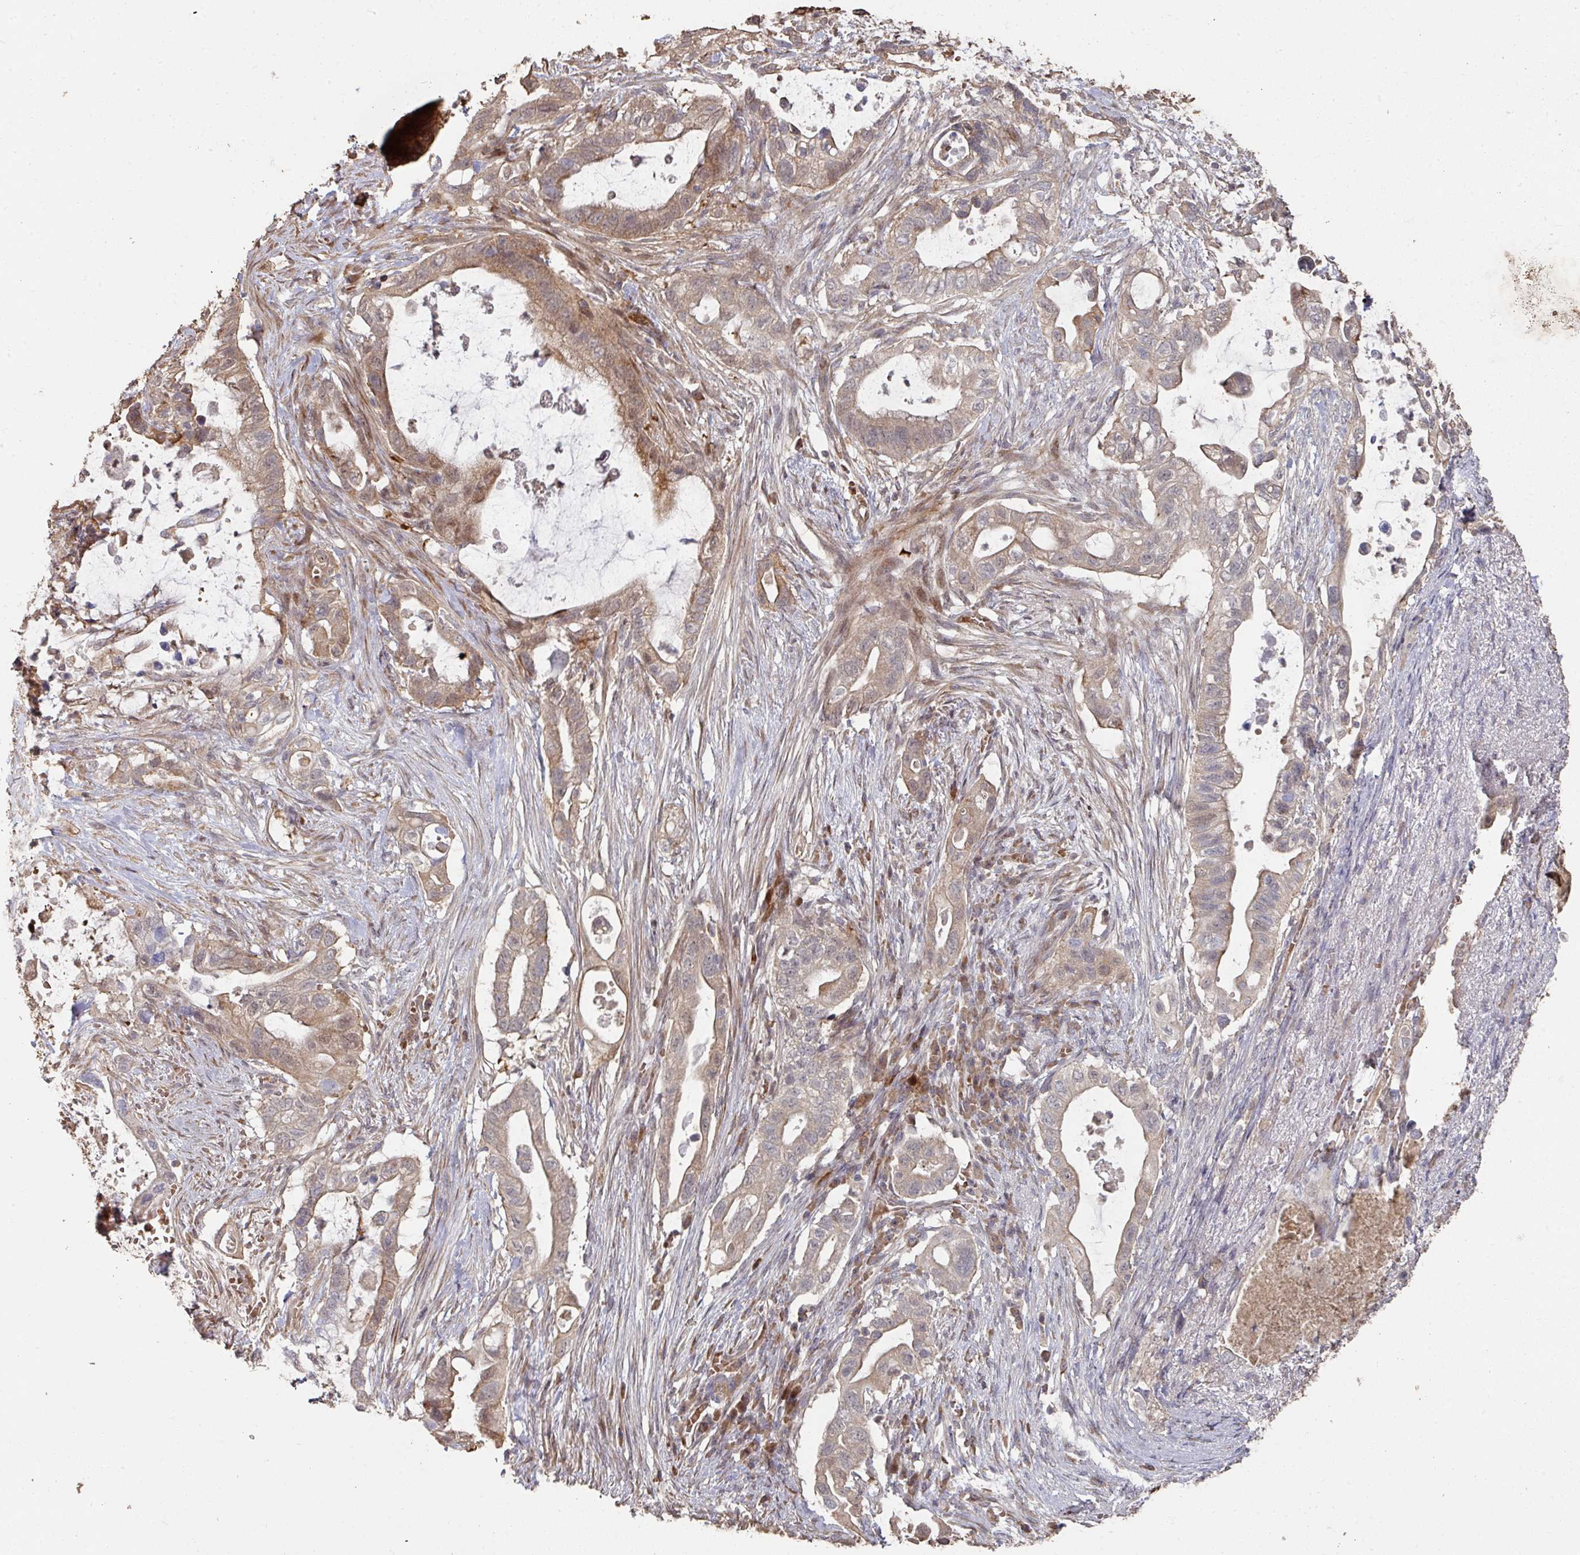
{"staining": {"intensity": "weak", "quantity": ">75%", "location": "cytoplasmic/membranous"}, "tissue": "pancreatic cancer", "cell_type": "Tumor cells", "image_type": "cancer", "snomed": [{"axis": "morphology", "description": "Adenocarcinoma, NOS"}, {"axis": "topography", "description": "Pancreas"}], "caption": "Immunohistochemistry (IHC) (DAB) staining of pancreatic adenocarcinoma displays weak cytoplasmic/membranous protein staining in about >75% of tumor cells. The protein is shown in brown color, while the nuclei are stained blue.", "gene": "CA7", "patient": {"sex": "female", "age": 72}}